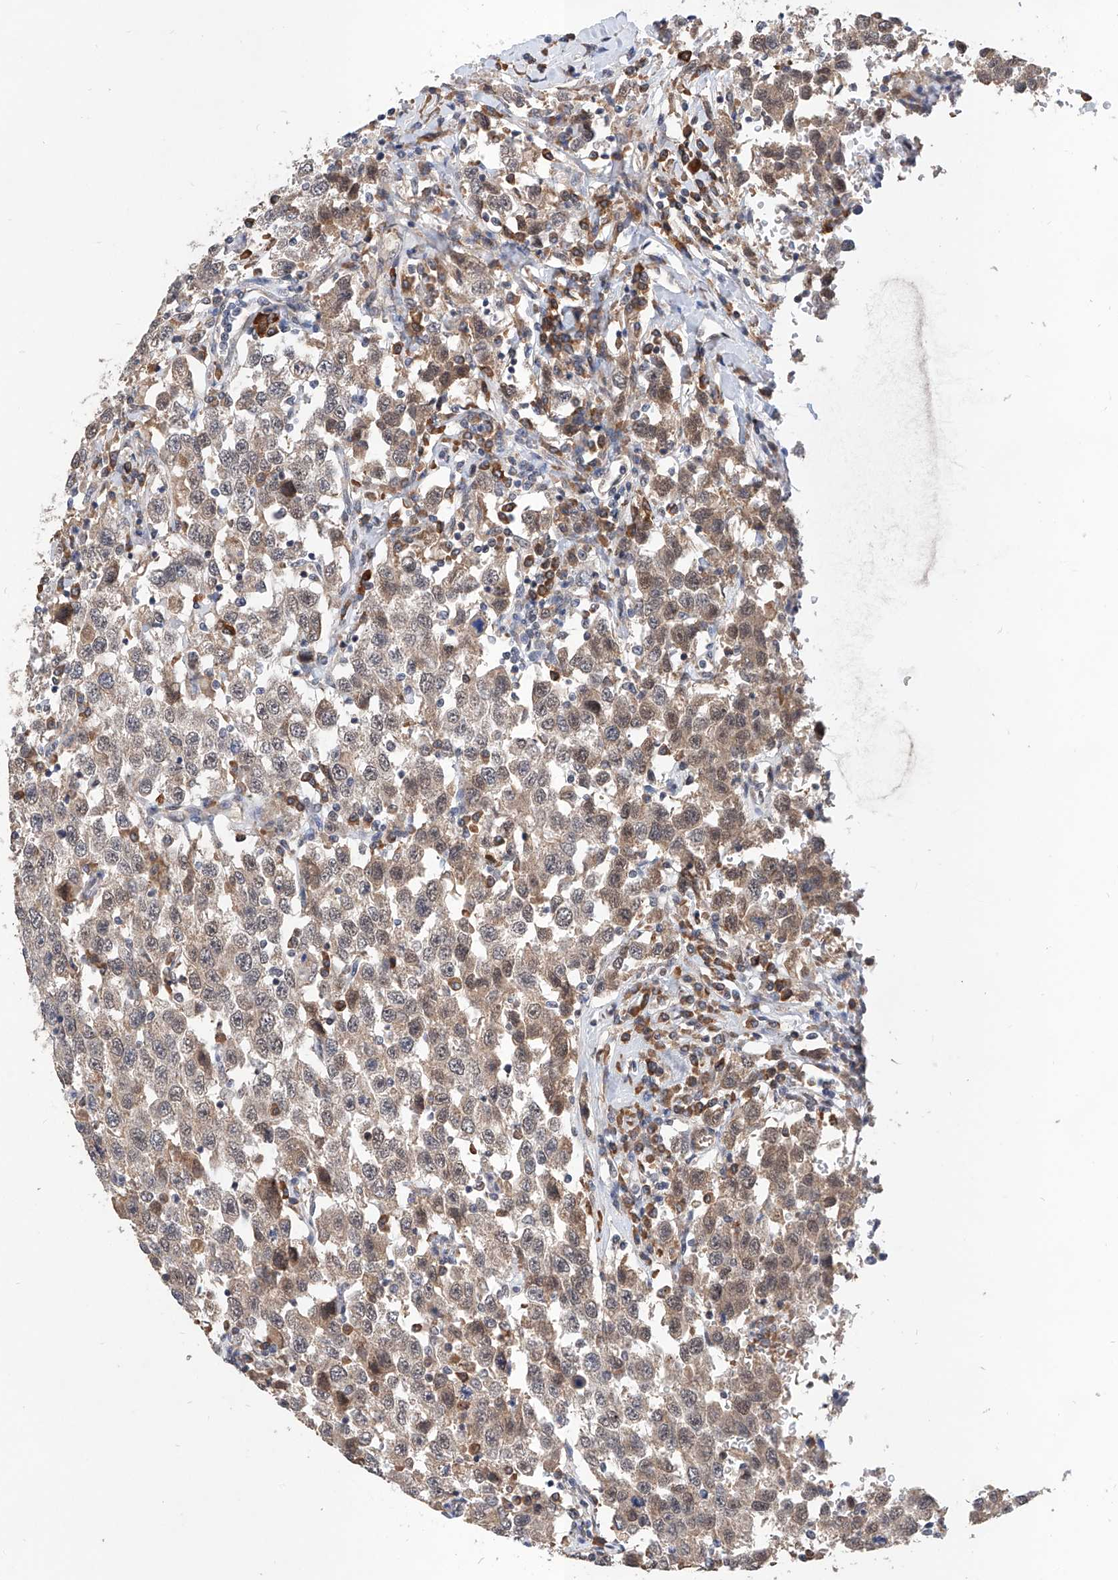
{"staining": {"intensity": "weak", "quantity": "<25%", "location": "cytoplasmic/membranous"}, "tissue": "testis cancer", "cell_type": "Tumor cells", "image_type": "cancer", "snomed": [{"axis": "morphology", "description": "Seminoma, NOS"}, {"axis": "topography", "description": "Testis"}], "caption": "Photomicrograph shows no significant protein positivity in tumor cells of testis seminoma.", "gene": "CARMIL3", "patient": {"sex": "male", "age": 41}}